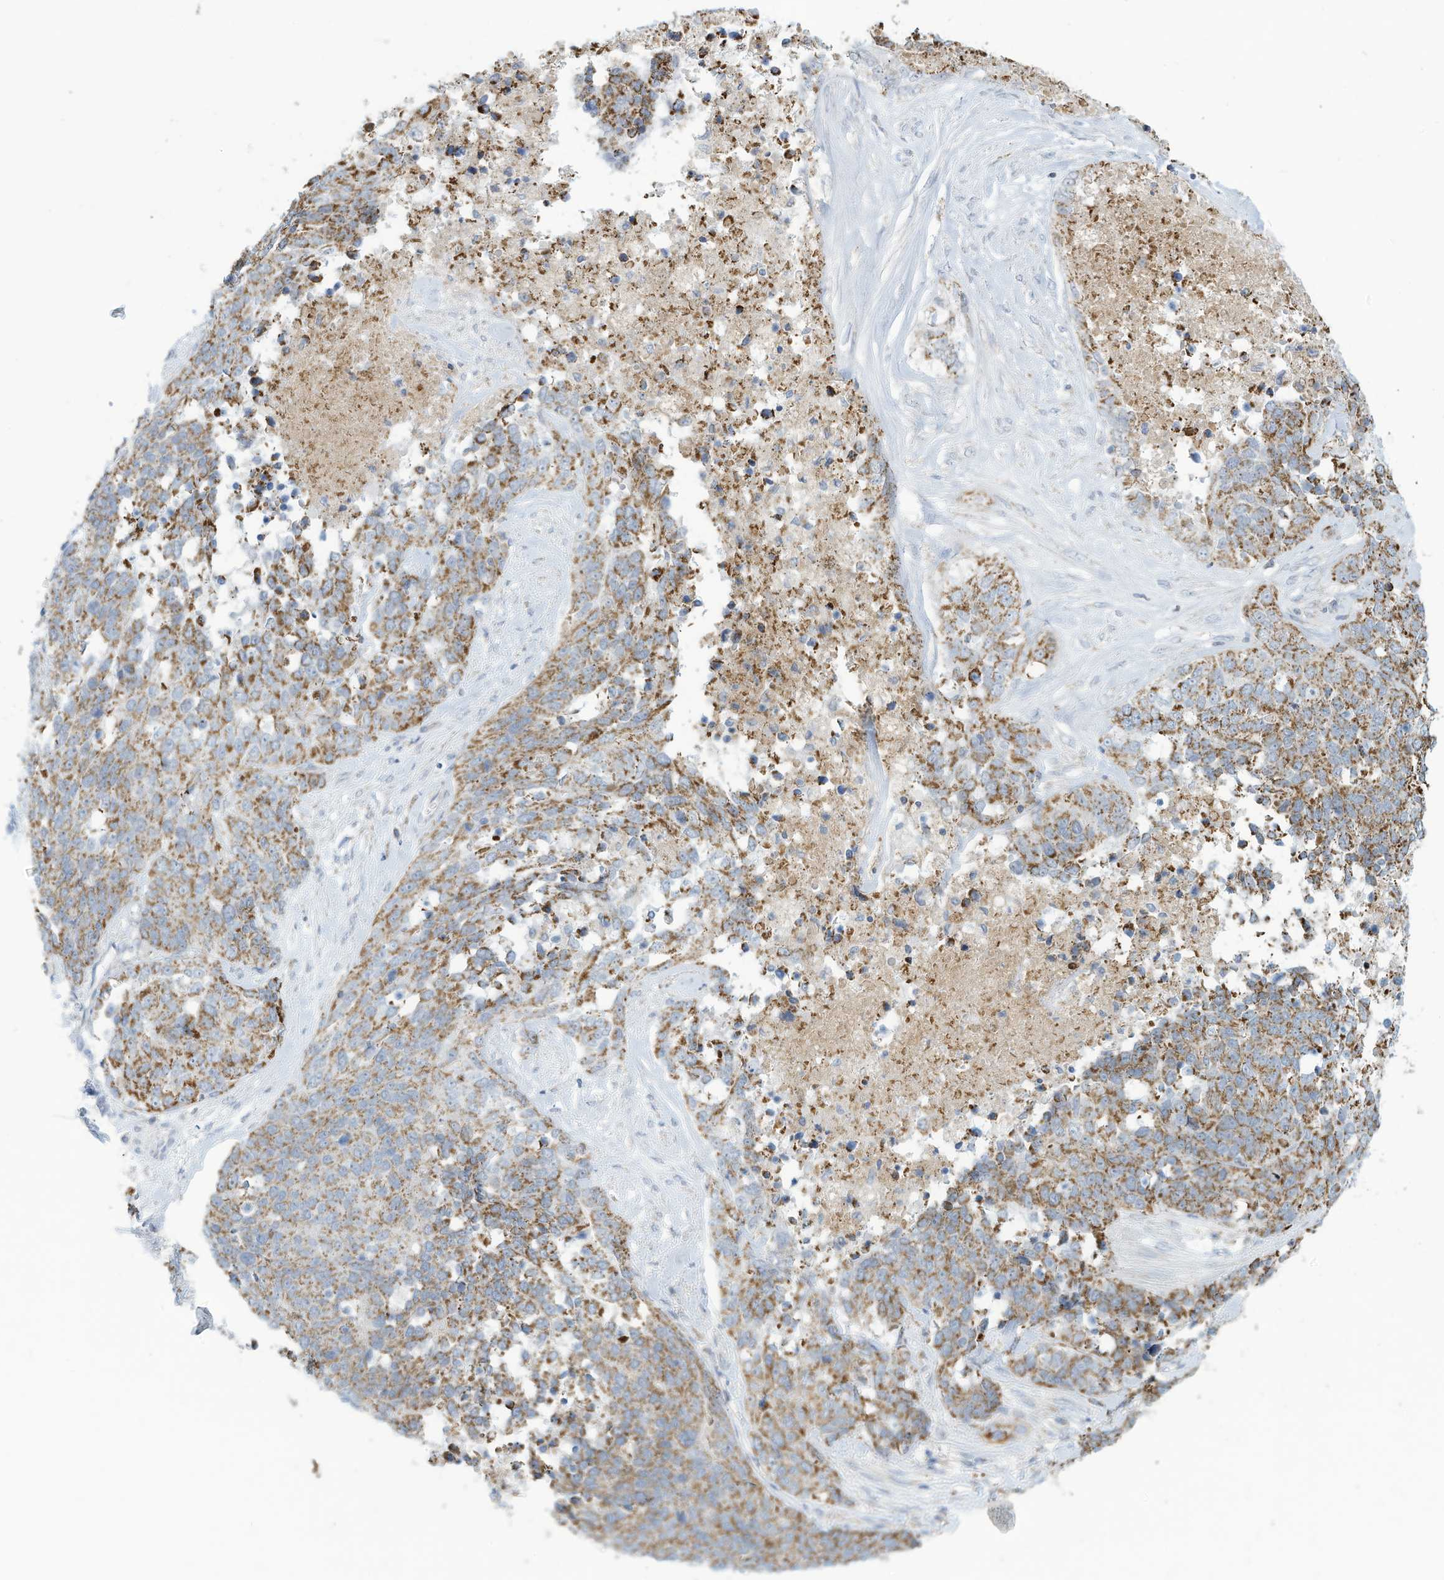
{"staining": {"intensity": "moderate", "quantity": "25%-75%", "location": "cytoplasmic/membranous"}, "tissue": "ovarian cancer", "cell_type": "Tumor cells", "image_type": "cancer", "snomed": [{"axis": "morphology", "description": "Cystadenocarcinoma, serous, NOS"}, {"axis": "topography", "description": "Ovary"}], "caption": "Immunohistochemistry staining of ovarian serous cystadenocarcinoma, which shows medium levels of moderate cytoplasmic/membranous expression in approximately 25%-75% of tumor cells indicating moderate cytoplasmic/membranous protein staining. The staining was performed using DAB (3,3'-diaminobenzidine) (brown) for protein detection and nuclei were counterstained in hematoxylin (blue).", "gene": "NLN", "patient": {"sex": "female", "age": 44}}